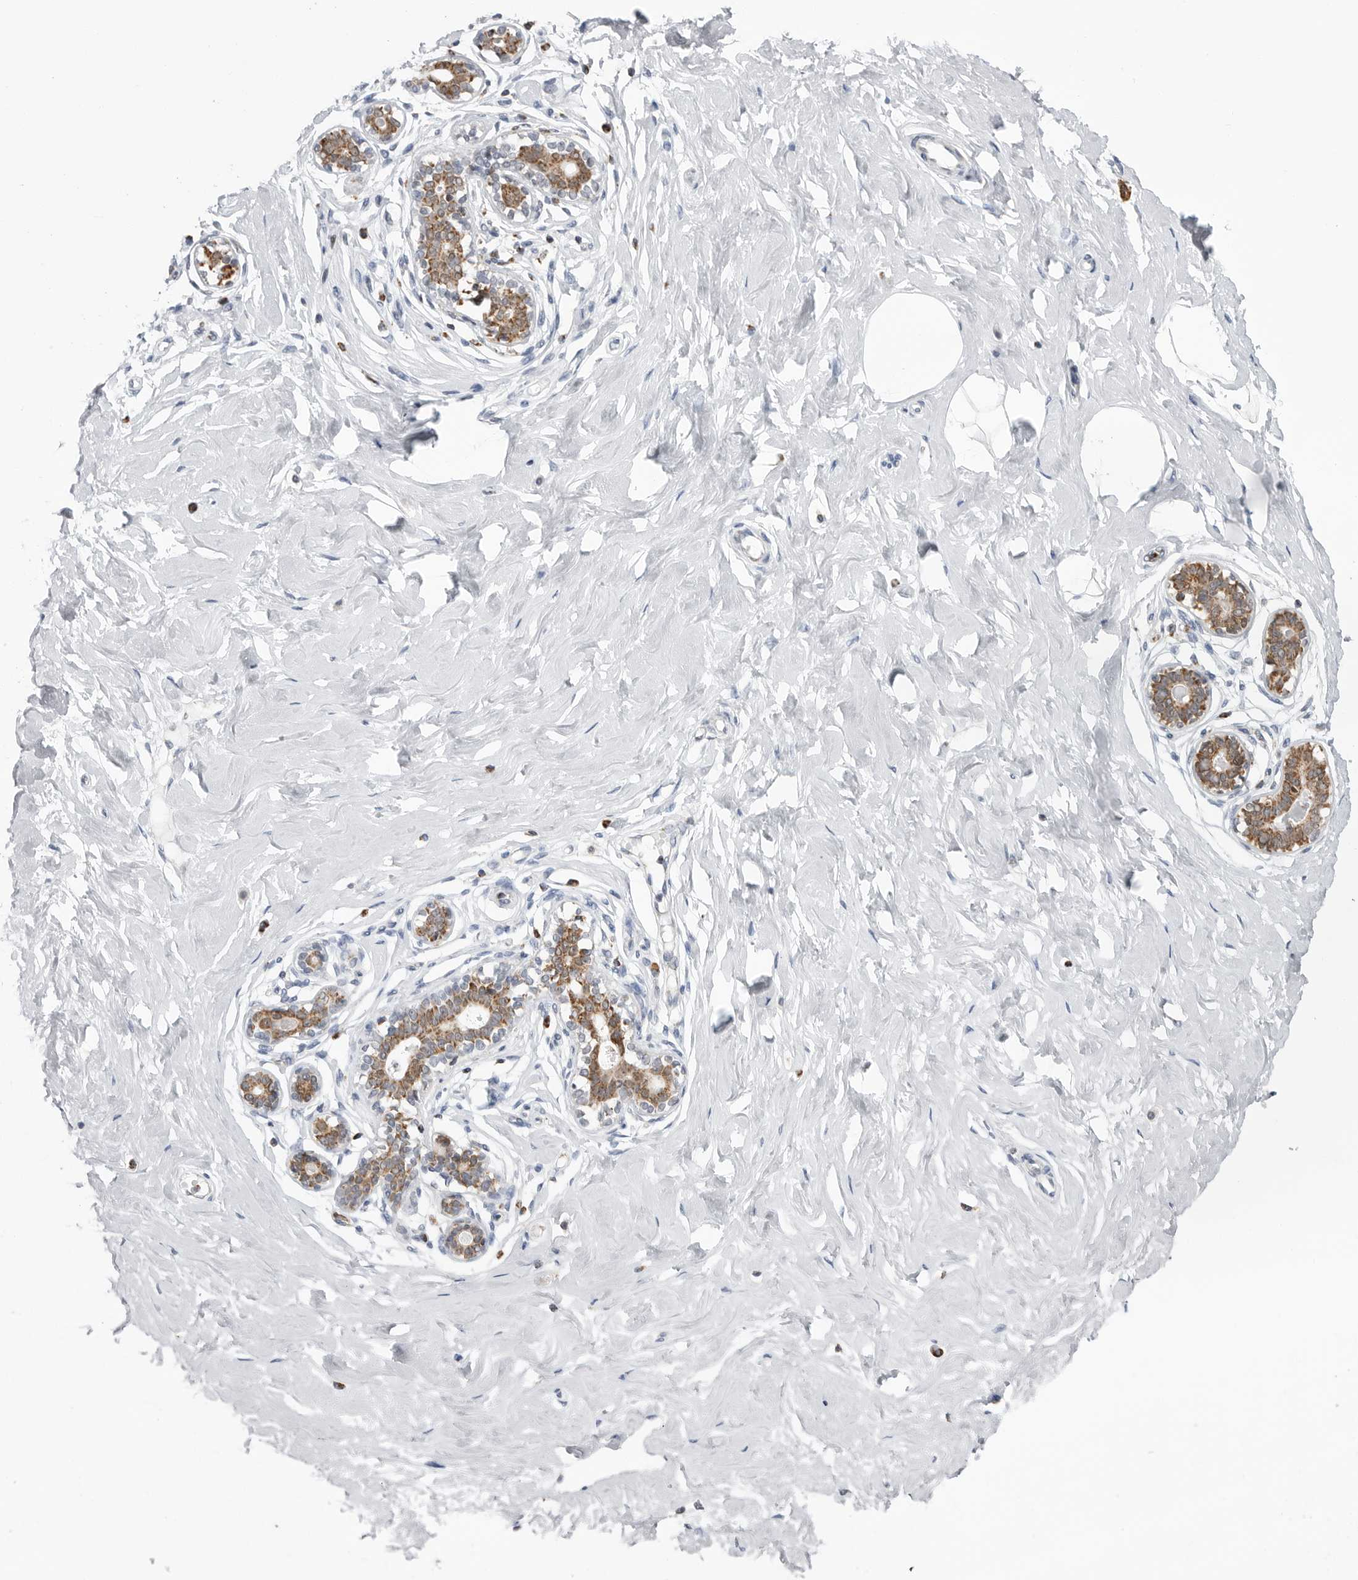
{"staining": {"intensity": "negative", "quantity": "none", "location": "none"}, "tissue": "breast", "cell_type": "Adipocytes", "image_type": "normal", "snomed": [{"axis": "morphology", "description": "Normal tissue, NOS"}, {"axis": "morphology", "description": "Adenoma, NOS"}, {"axis": "topography", "description": "Breast"}], "caption": "This is an immunohistochemistry photomicrograph of unremarkable breast. There is no expression in adipocytes.", "gene": "COX5A", "patient": {"sex": "female", "age": 23}}